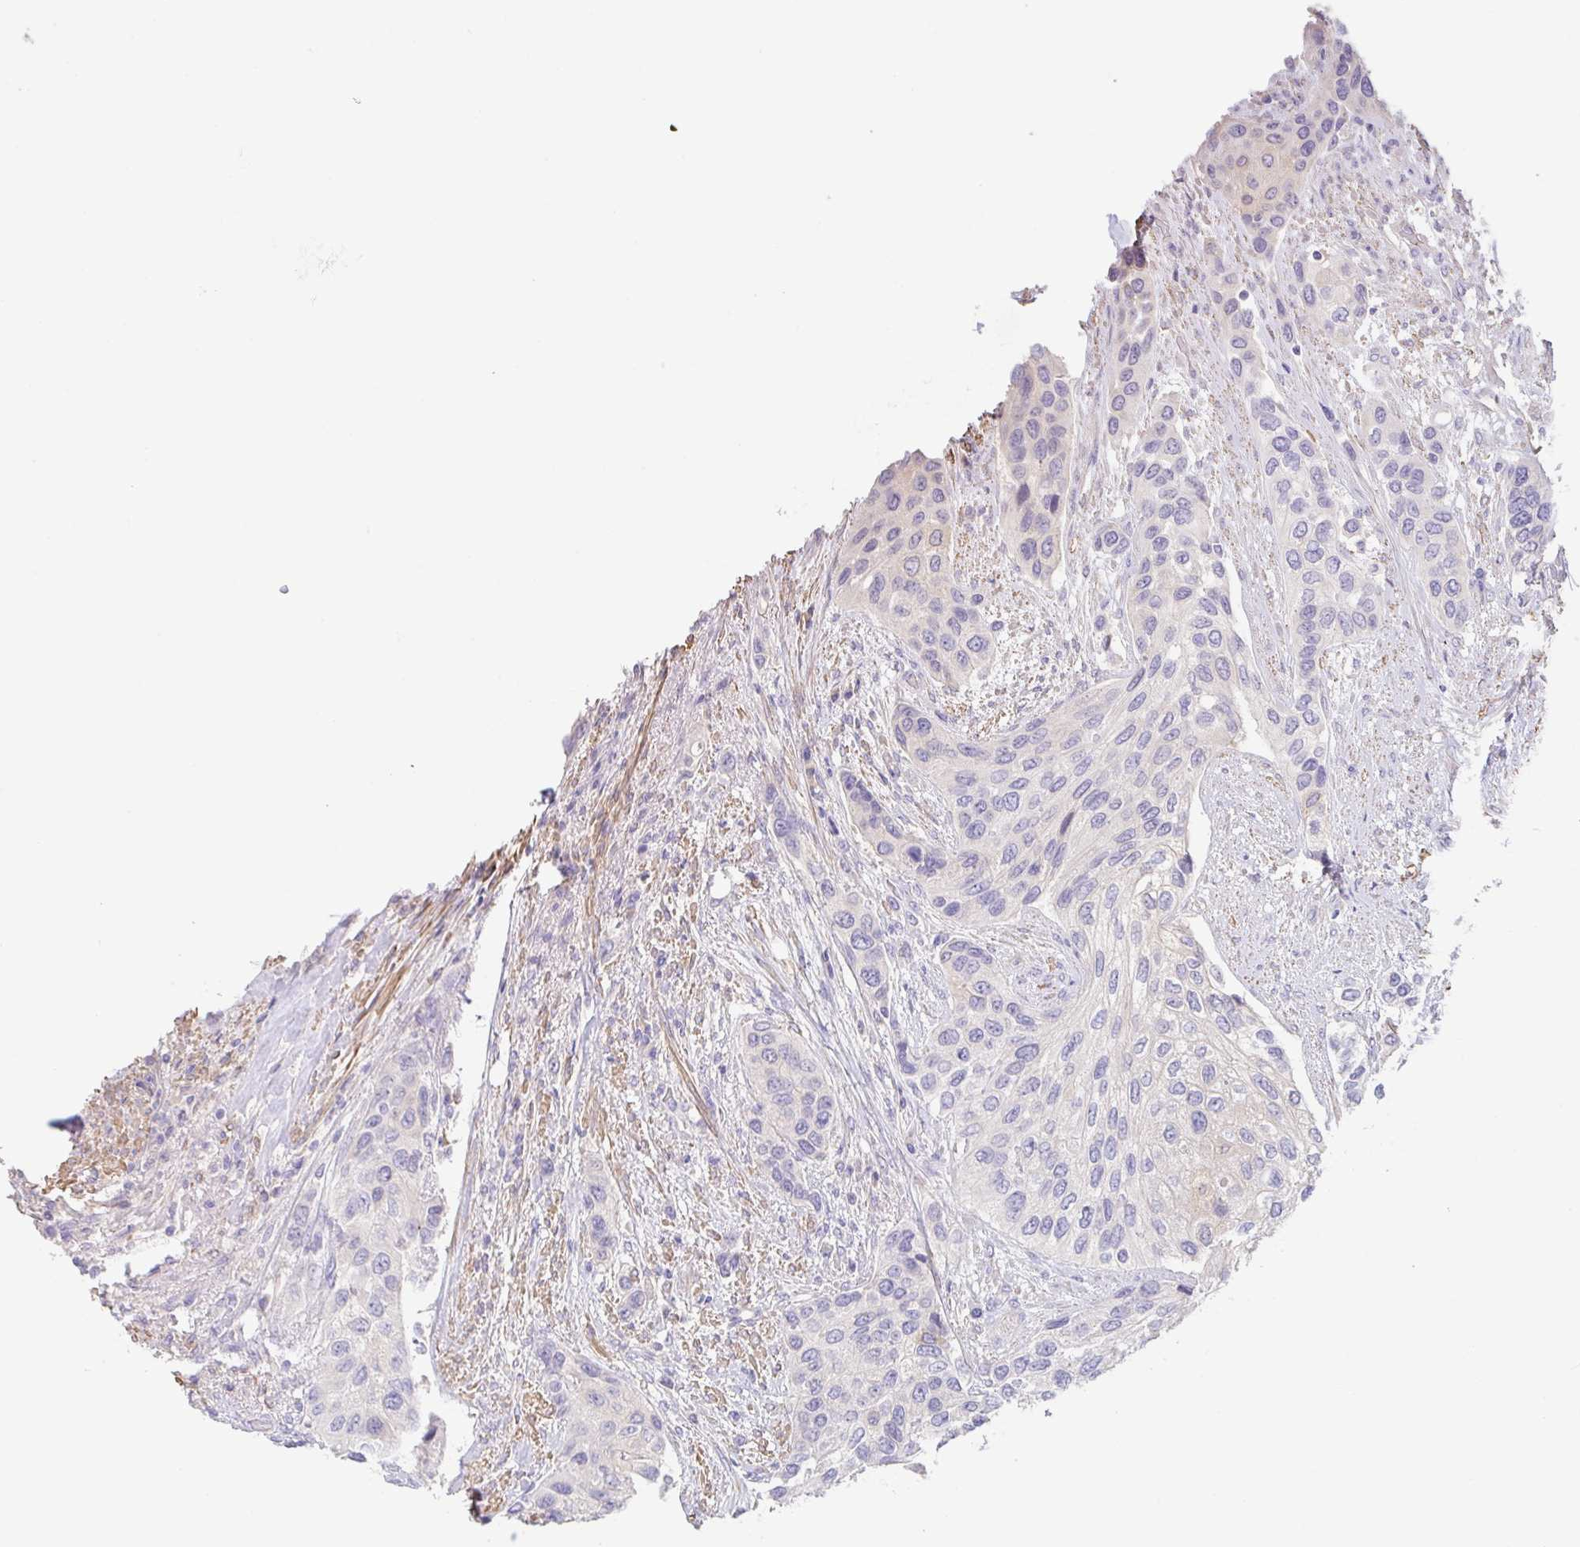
{"staining": {"intensity": "negative", "quantity": "none", "location": "none"}, "tissue": "urothelial cancer", "cell_type": "Tumor cells", "image_type": "cancer", "snomed": [{"axis": "morphology", "description": "Normal tissue, NOS"}, {"axis": "morphology", "description": "Urothelial carcinoma, High grade"}, {"axis": "topography", "description": "Vascular tissue"}, {"axis": "topography", "description": "Urinary bladder"}], "caption": "Tumor cells are negative for protein expression in human urothelial cancer.", "gene": "PYGM", "patient": {"sex": "female", "age": 56}}